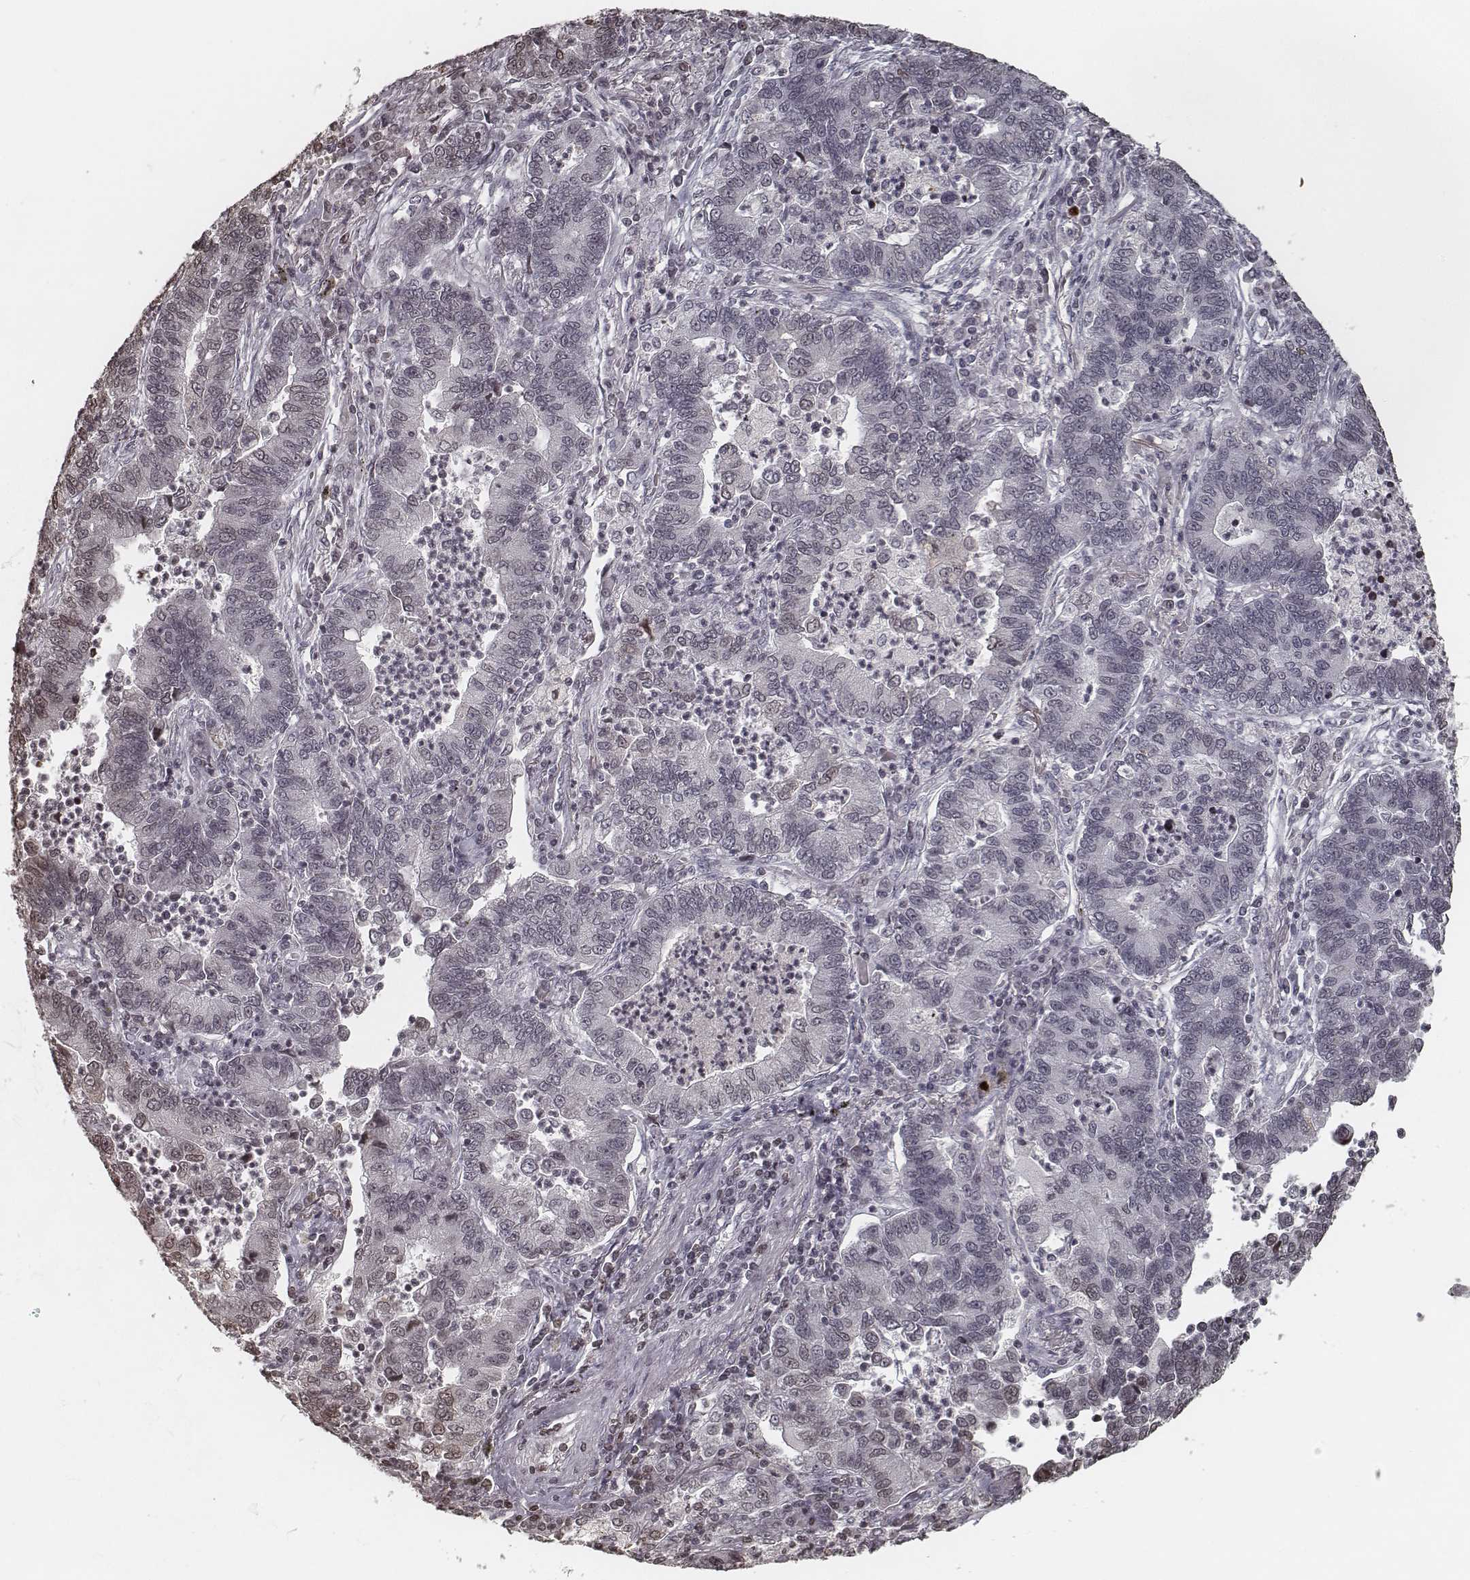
{"staining": {"intensity": "negative", "quantity": "none", "location": "none"}, "tissue": "lung cancer", "cell_type": "Tumor cells", "image_type": "cancer", "snomed": [{"axis": "morphology", "description": "Adenocarcinoma, NOS"}, {"axis": "topography", "description": "Lung"}], "caption": "IHC photomicrograph of neoplastic tissue: human adenocarcinoma (lung) stained with DAB displays no significant protein positivity in tumor cells. The staining is performed using DAB brown chromogen with nuclei counter-stained in using hematoxylin.", "gene": "HMGA2", "patient": {"sex": "female", "age": 57}}